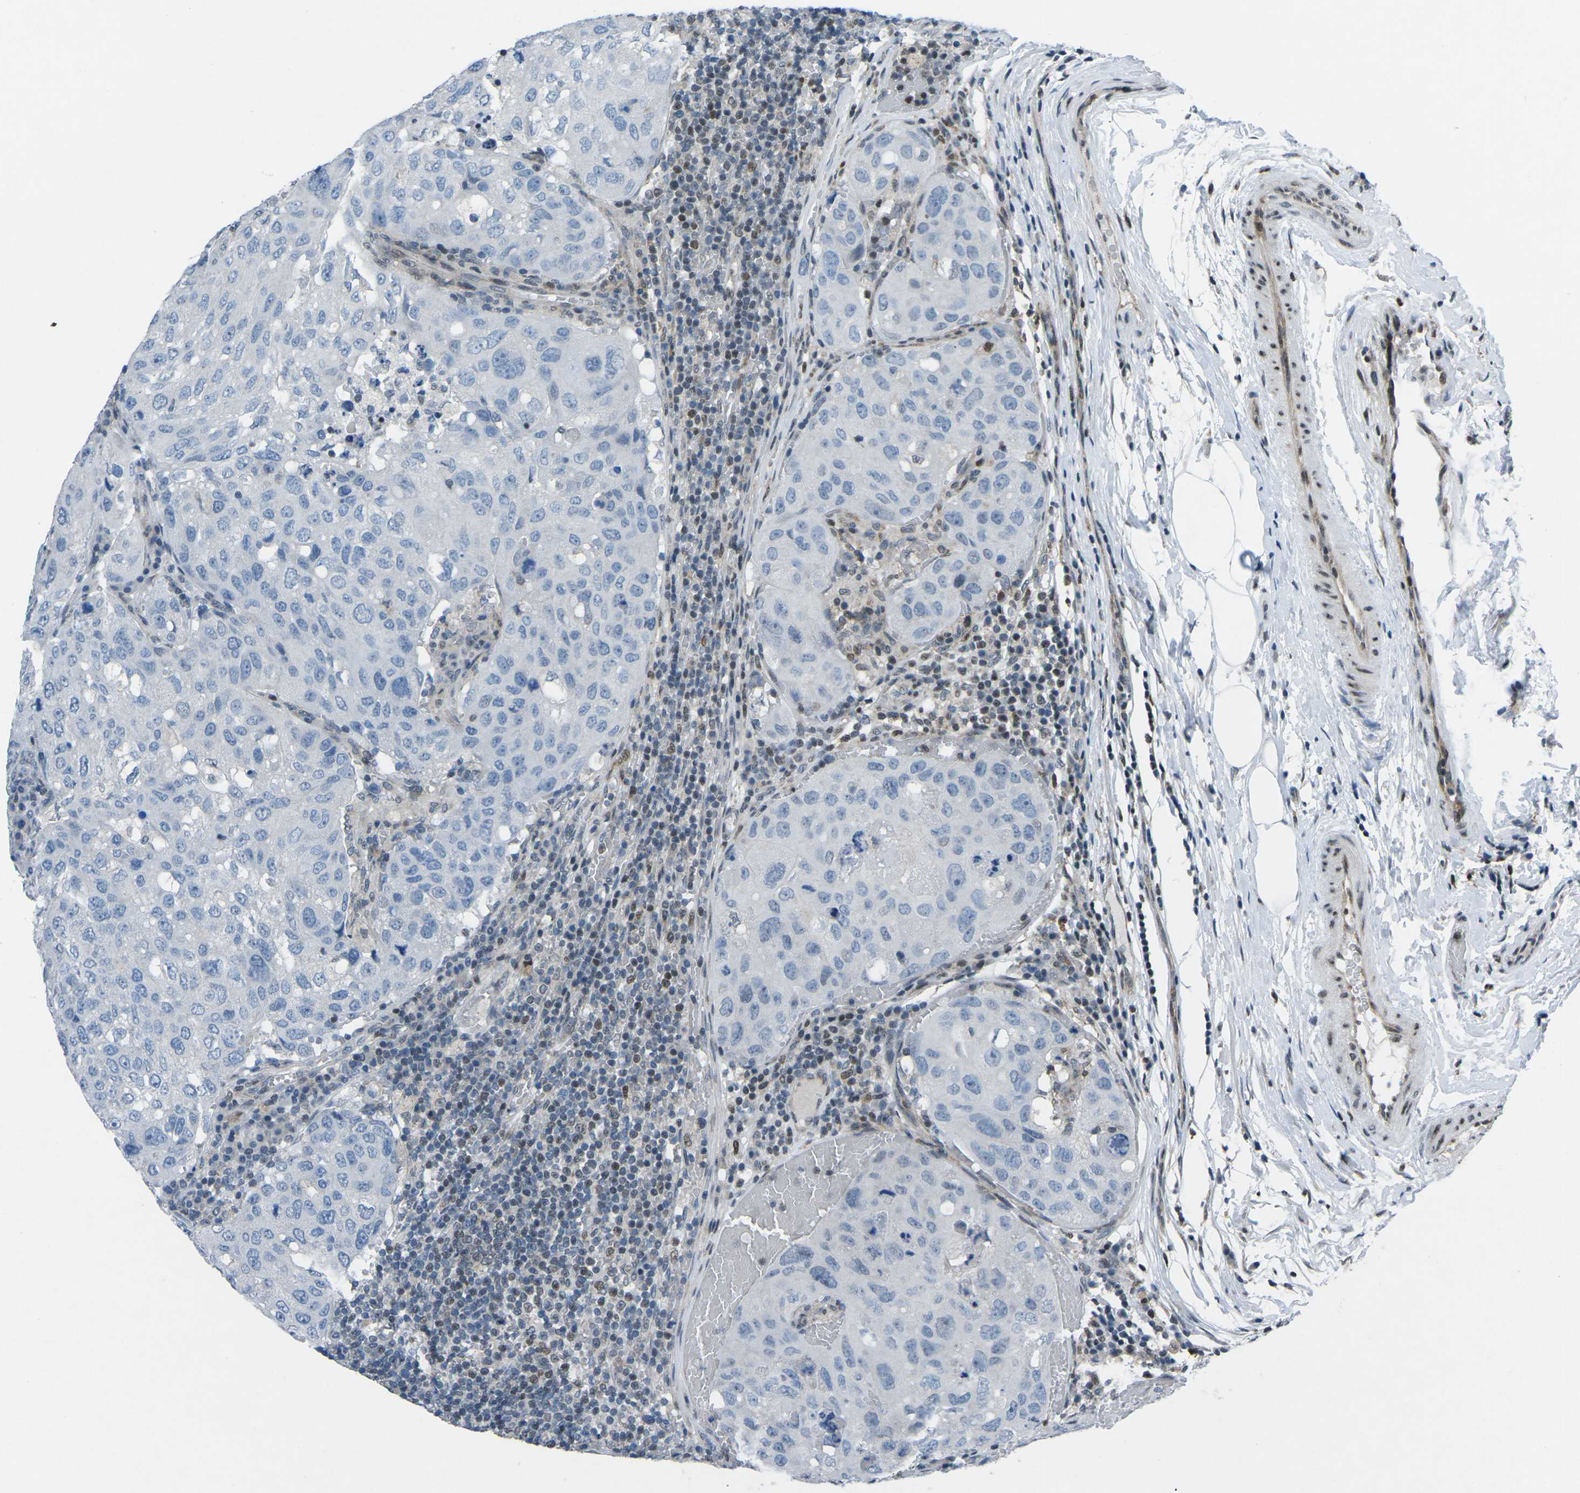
{"staining": {"intensity": "negative", "quantity": "none", "location": "none"}, "tissue": "urothelial cancer", "cell_type": "Tumor cells", "image_type": "cancer", "snomed": [{"axis": "morphology", "description": "Urothelial carcinoma, High grade"}, {"axis": "topography", "description": "Lymph node"}, {"axis": "topography", "description": "Urinary bladder"}], "caption": "DAB (3,3'-diaminobenzidine) immunohistochemical staining of human urothelial carcinoma (high-grade) displays no significant expression in tumor cells. Nuclei are stained in blue.", "gene": "MBNL1", "patient": {"sex": "male", "age": 51}}